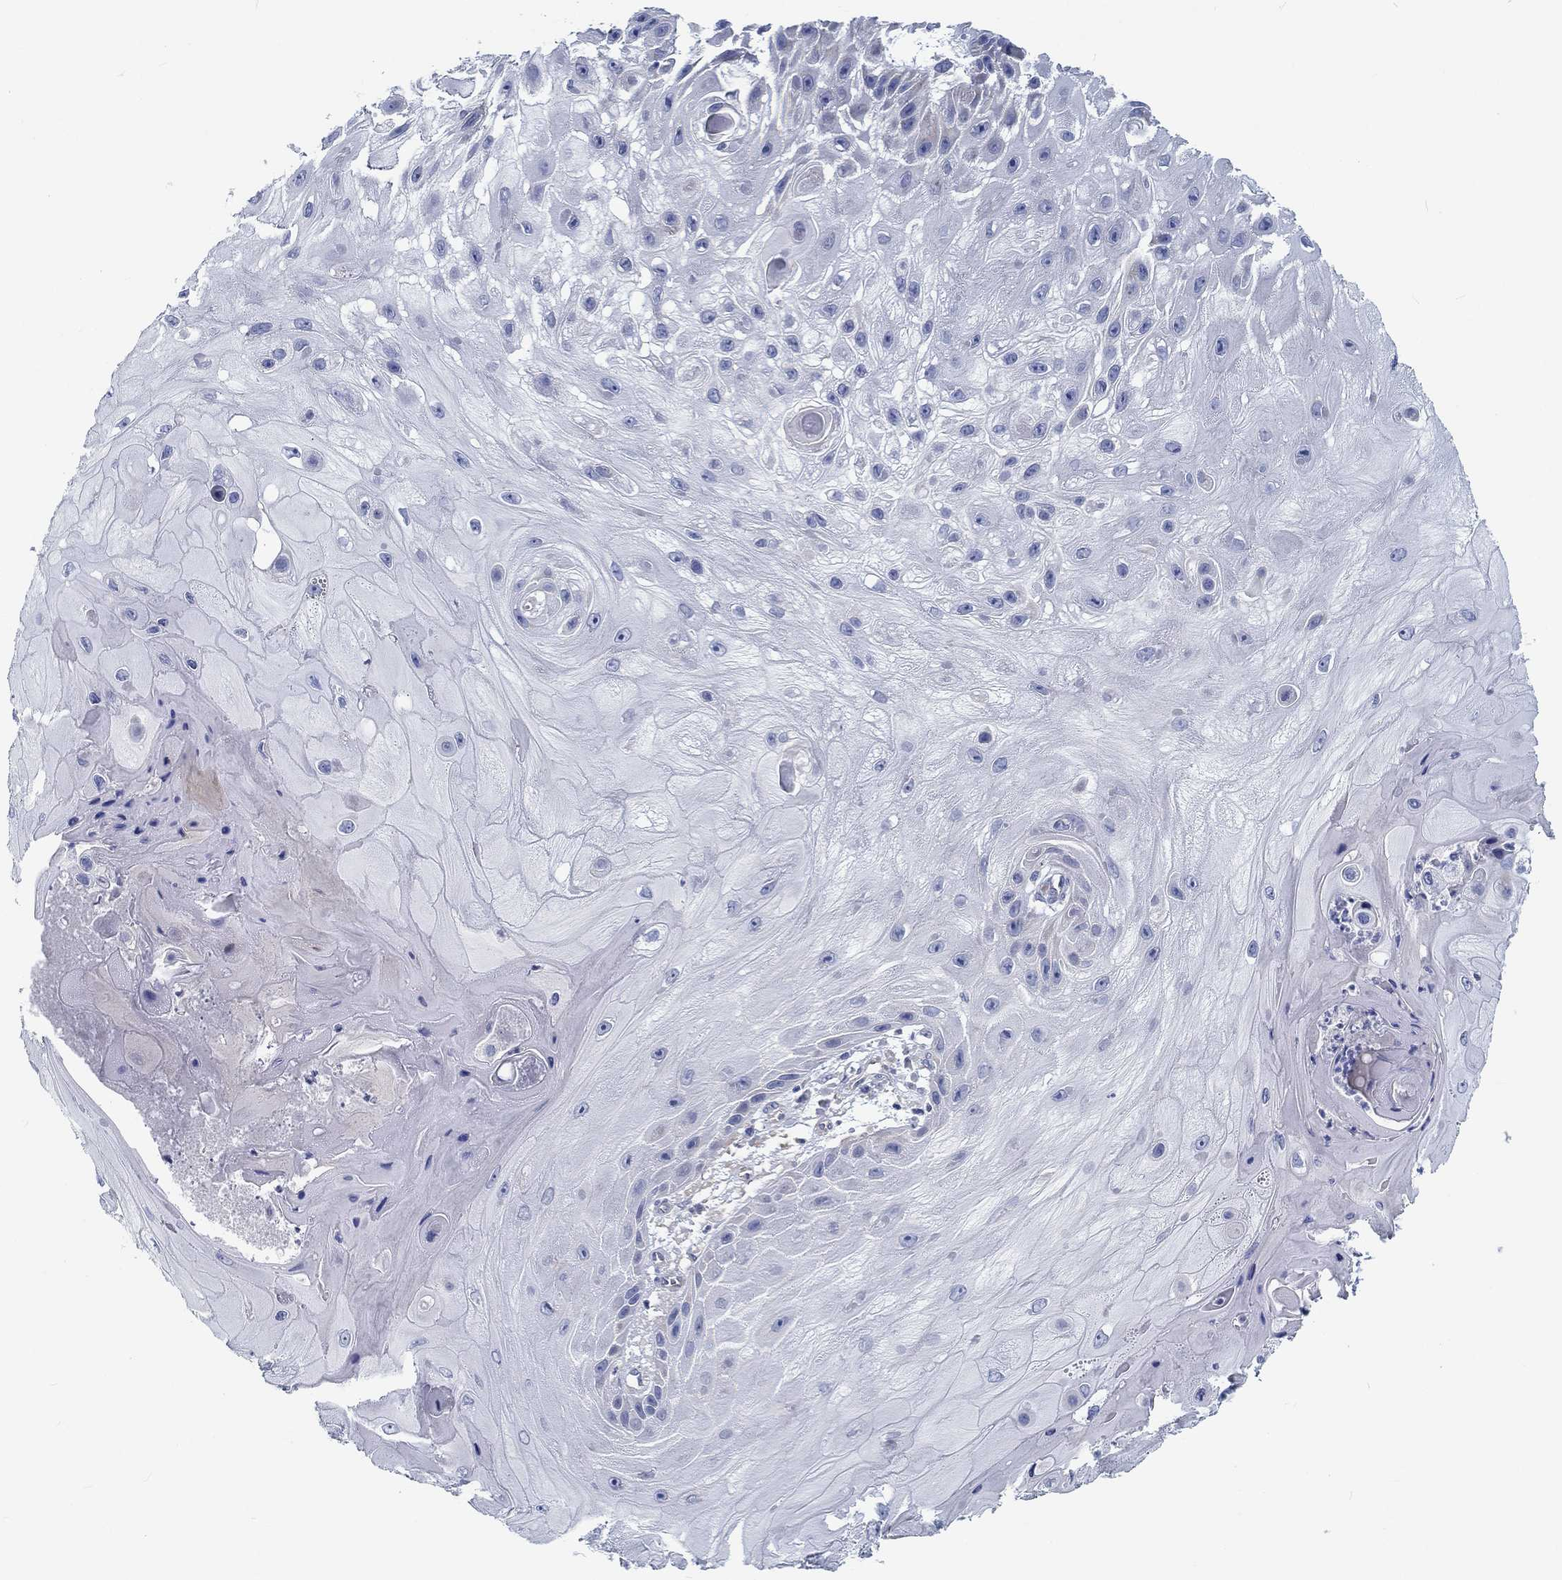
{"staining": {"intensity": "negative", "quantity": "none", "location": "none"}, "tissue": "skin cancer", "cell_type": "Tumor cells", "image_type": "cancer", "snomed": [{"axis": "morphology", "description": "Normal tissue, NOS"}, {"axis": "morphology", "description": "Squamous cell carcinoma, NOS"}, {"axis": "topography", "description": "Skin"}], "caption": "DAB immunohistochemical staining of skin cancer (squamous cell carcinoma) shows no significant positivity in tumor cells.", "gene": "MYBPC1", "patient": {"sex": "male", "age": 79}}